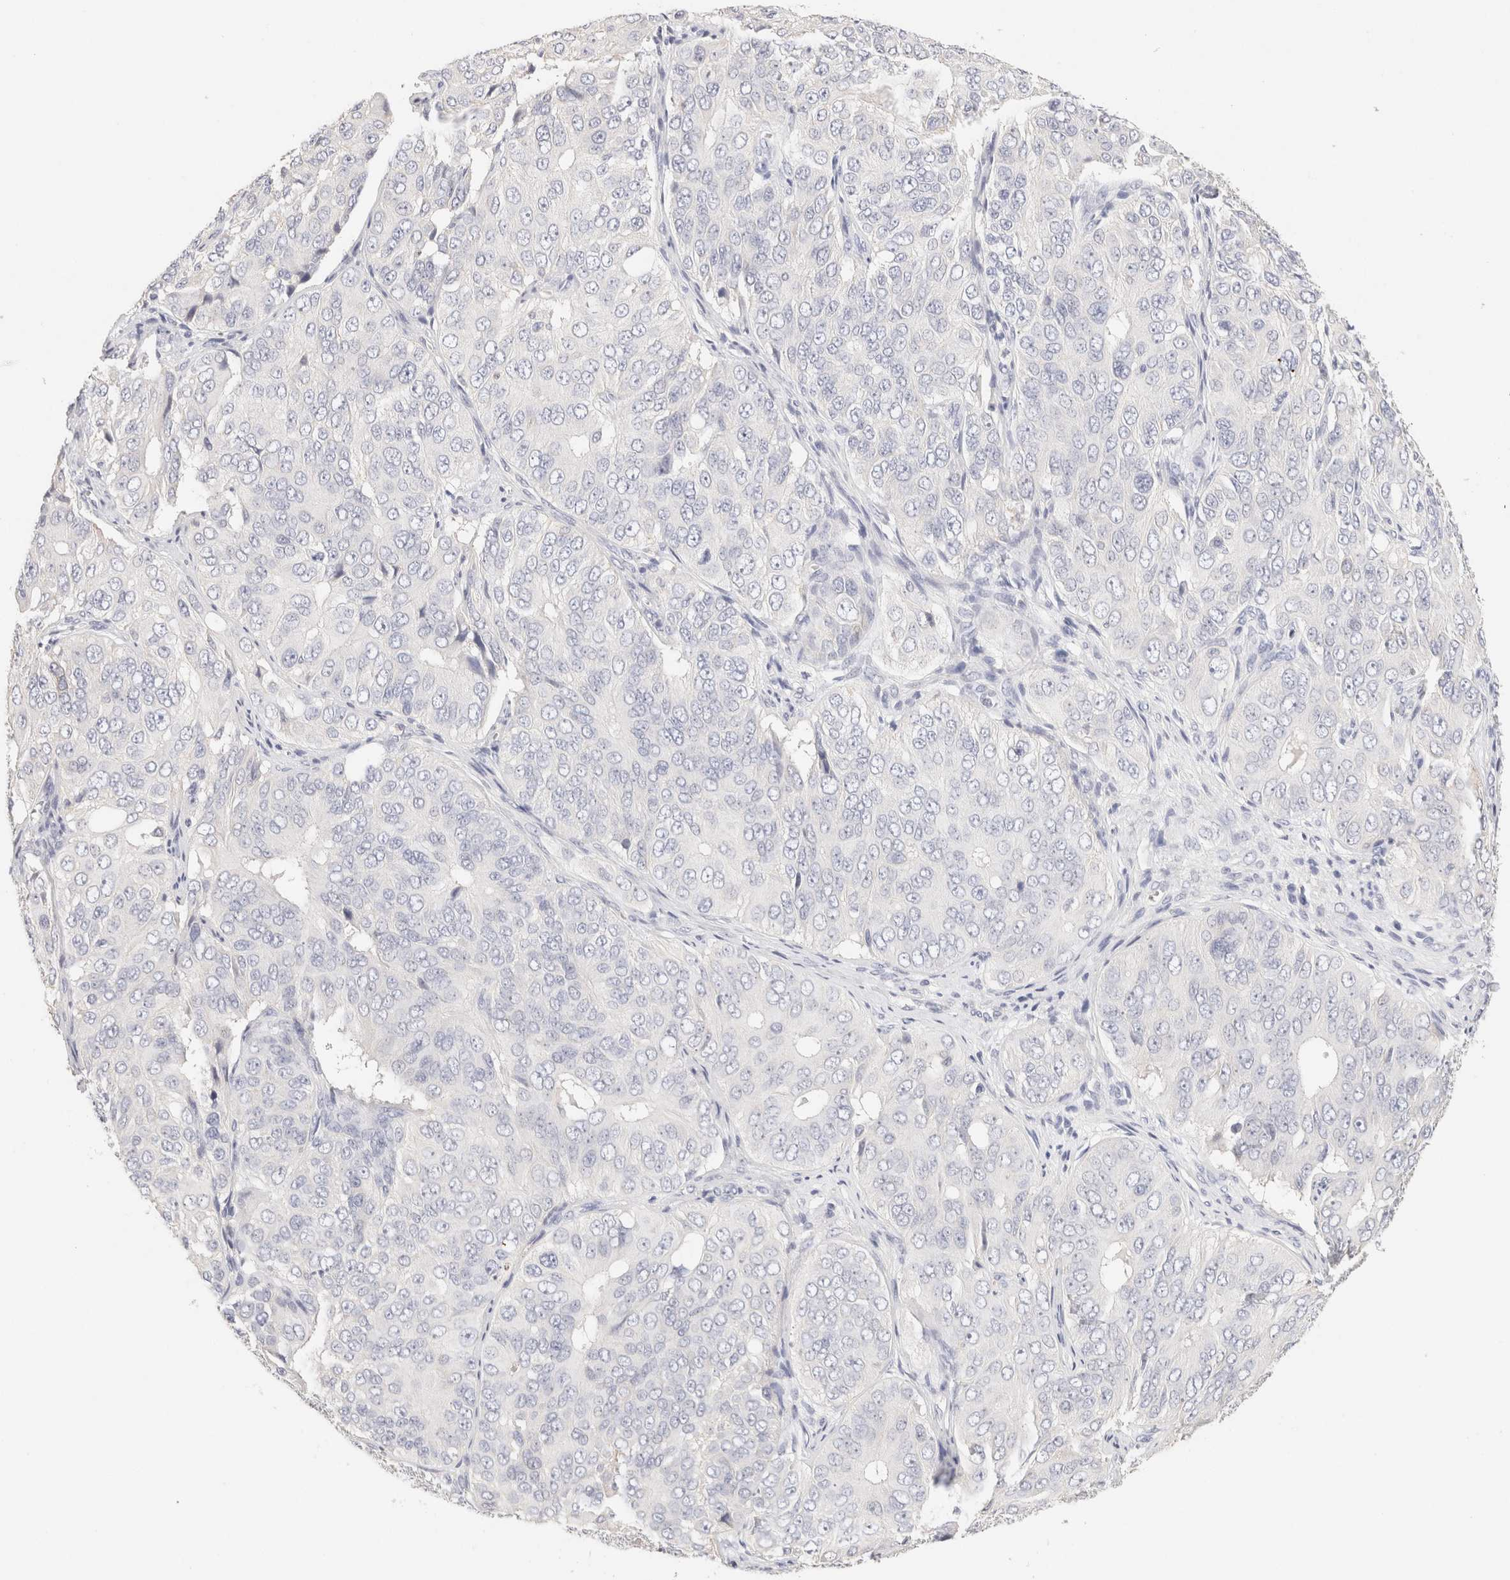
{"staining": {"intensity": "negative", "quantity": "none", "location": "none"}, "tissue": "ovarian cancer", "cell_type": "Tumor cells", "image_type": "cancer", "snomed": [{"axis": "morphology", "description": "Carcinoma, endometroid"}, {"axis": "topography", "description": "Ovary"}], "caption": "A high-resolution micrograph shows immunohistochemistry staining of ovarian cancer, which reveals no significant expression in tumor cells.", "gene": "SCGB2A2", "patient": {"sex": "female", "age": 51}}